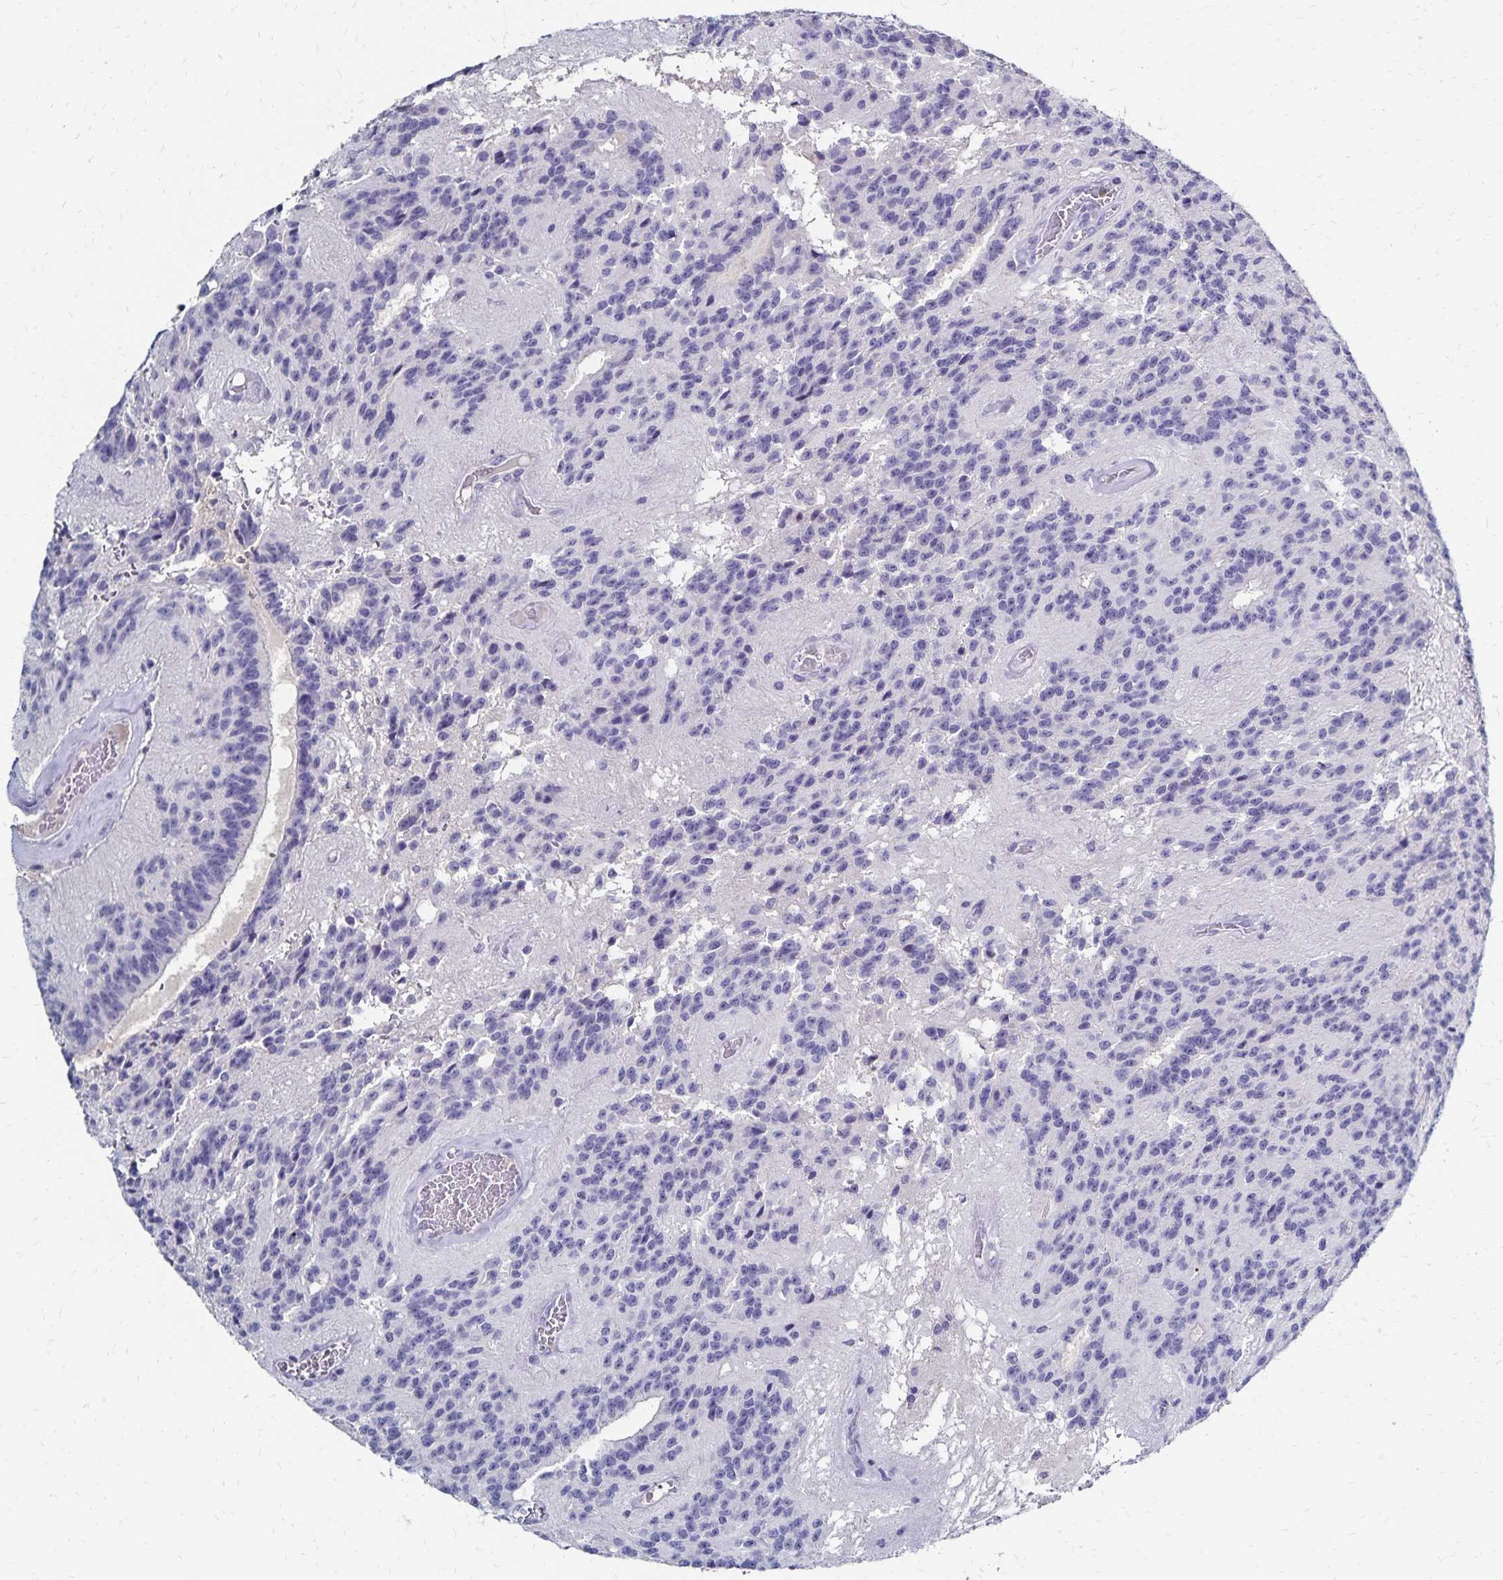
{"staining": {"intensity": "negative", "quantity": "none", "location": "none"}, "tissue": "glioma", "cell_type": "Tumor cells", "image_type": "cancer", "snomed": [{"axis": "morphology", "description": "Glioma, malignant, Low grade"}, {"axis": "topography", "description": "Brain"}], "caption": "Photomicrograph shows no significant protein expression in tumor cells of low-grade glioma (malignant). (Brightfield microscopy of DAB IHC at high magnification).", "gene": "PAX5", "patient": {"sex": "male", "age": 31}}